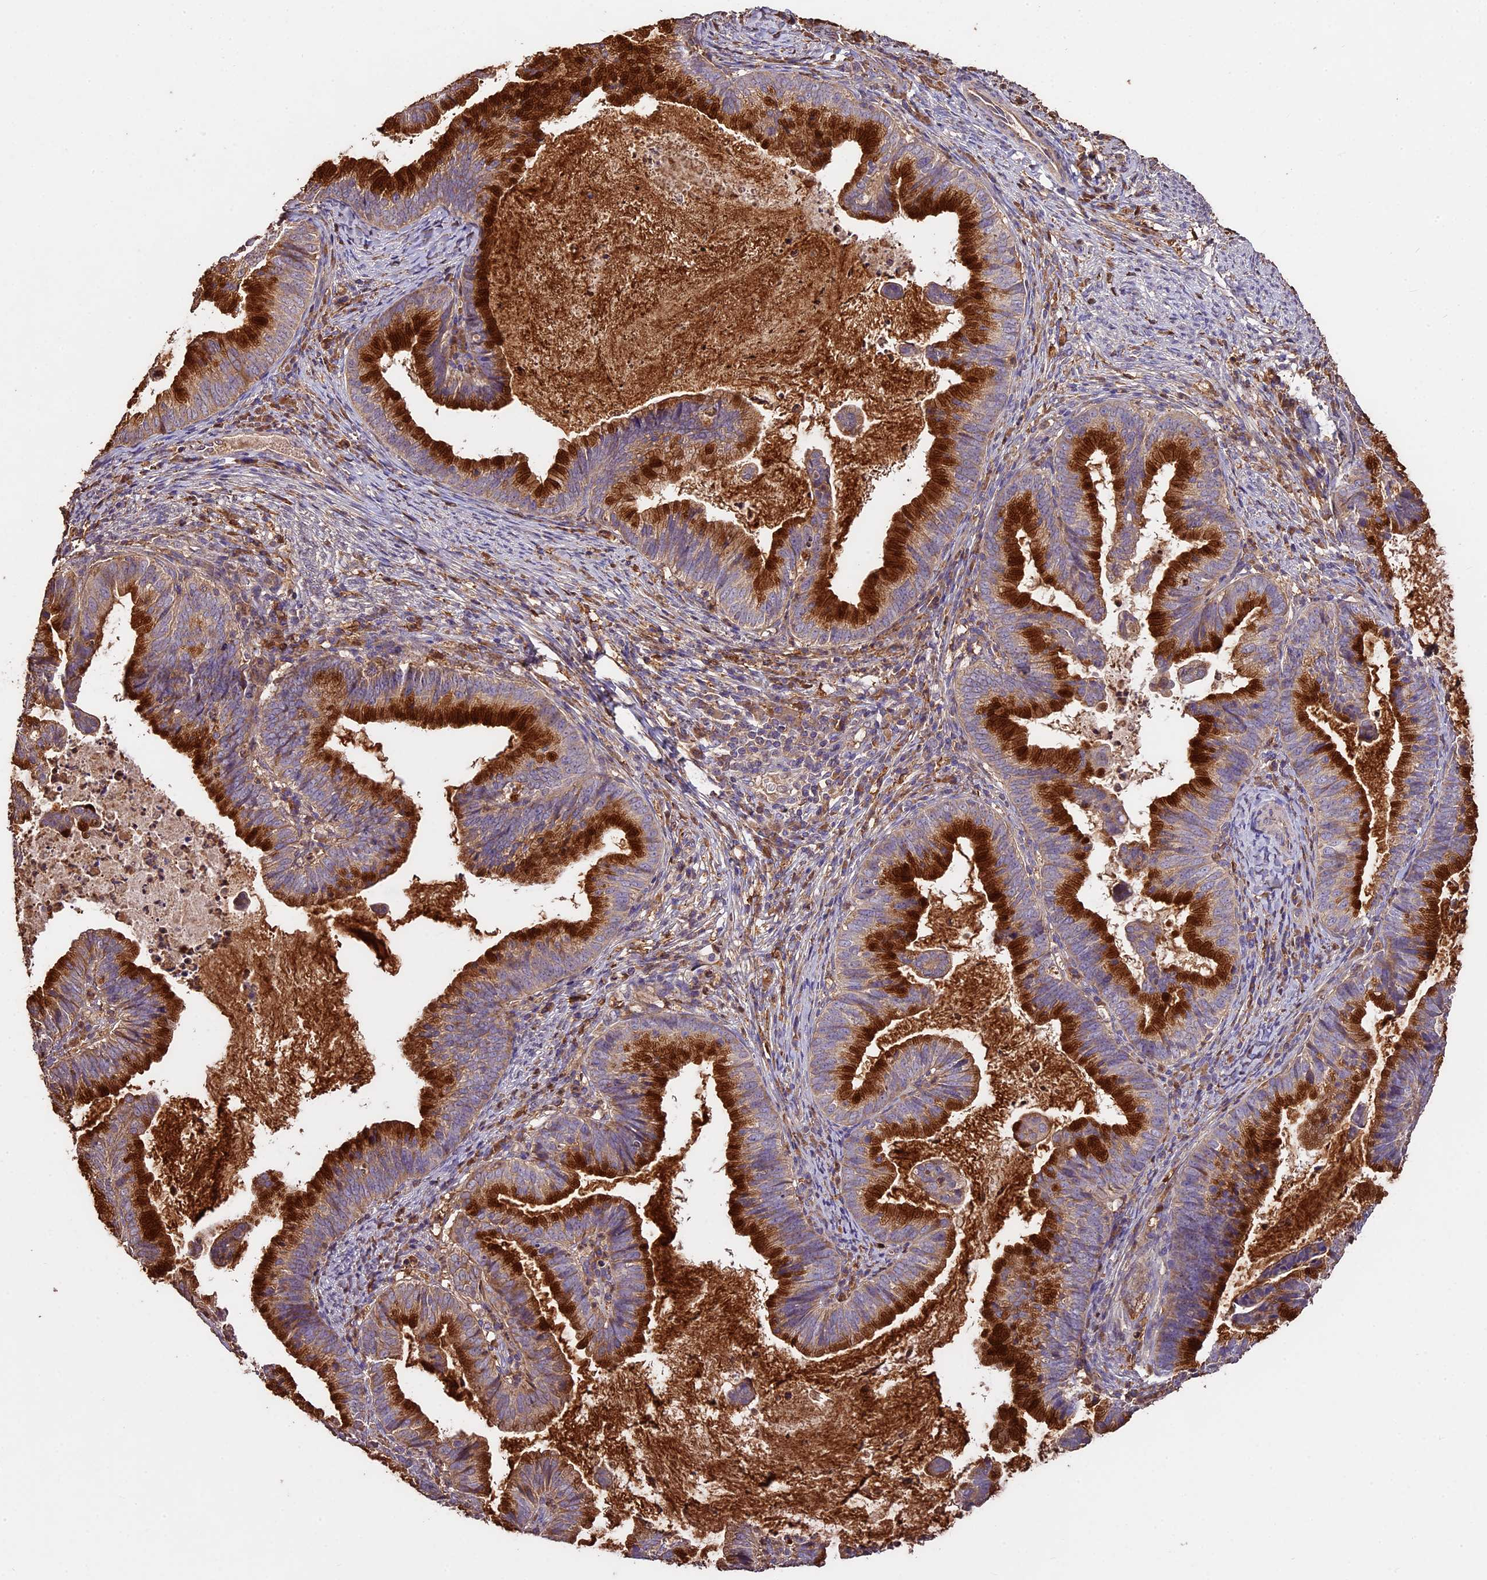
{"staining": {"intensity": "strong", "quantity": ">75%", "location": "cytoplasmic/membranous"}, "tissue": "cervical cancer", "cell_type": "Tumor cells", "image_type": "cancer", "snomed": [{"axis": "morphology", "description": "Adenocarcinoma, NOS"}, {"axis": "topography", "description": "Cervix"}], "caption": "A brown stain labels strong cytoplasmic/membranous staining of a protein in human cervical cancer tumor cells.", "gene": "CRLF1", "patient": {"sex": "female", "age": 36}}